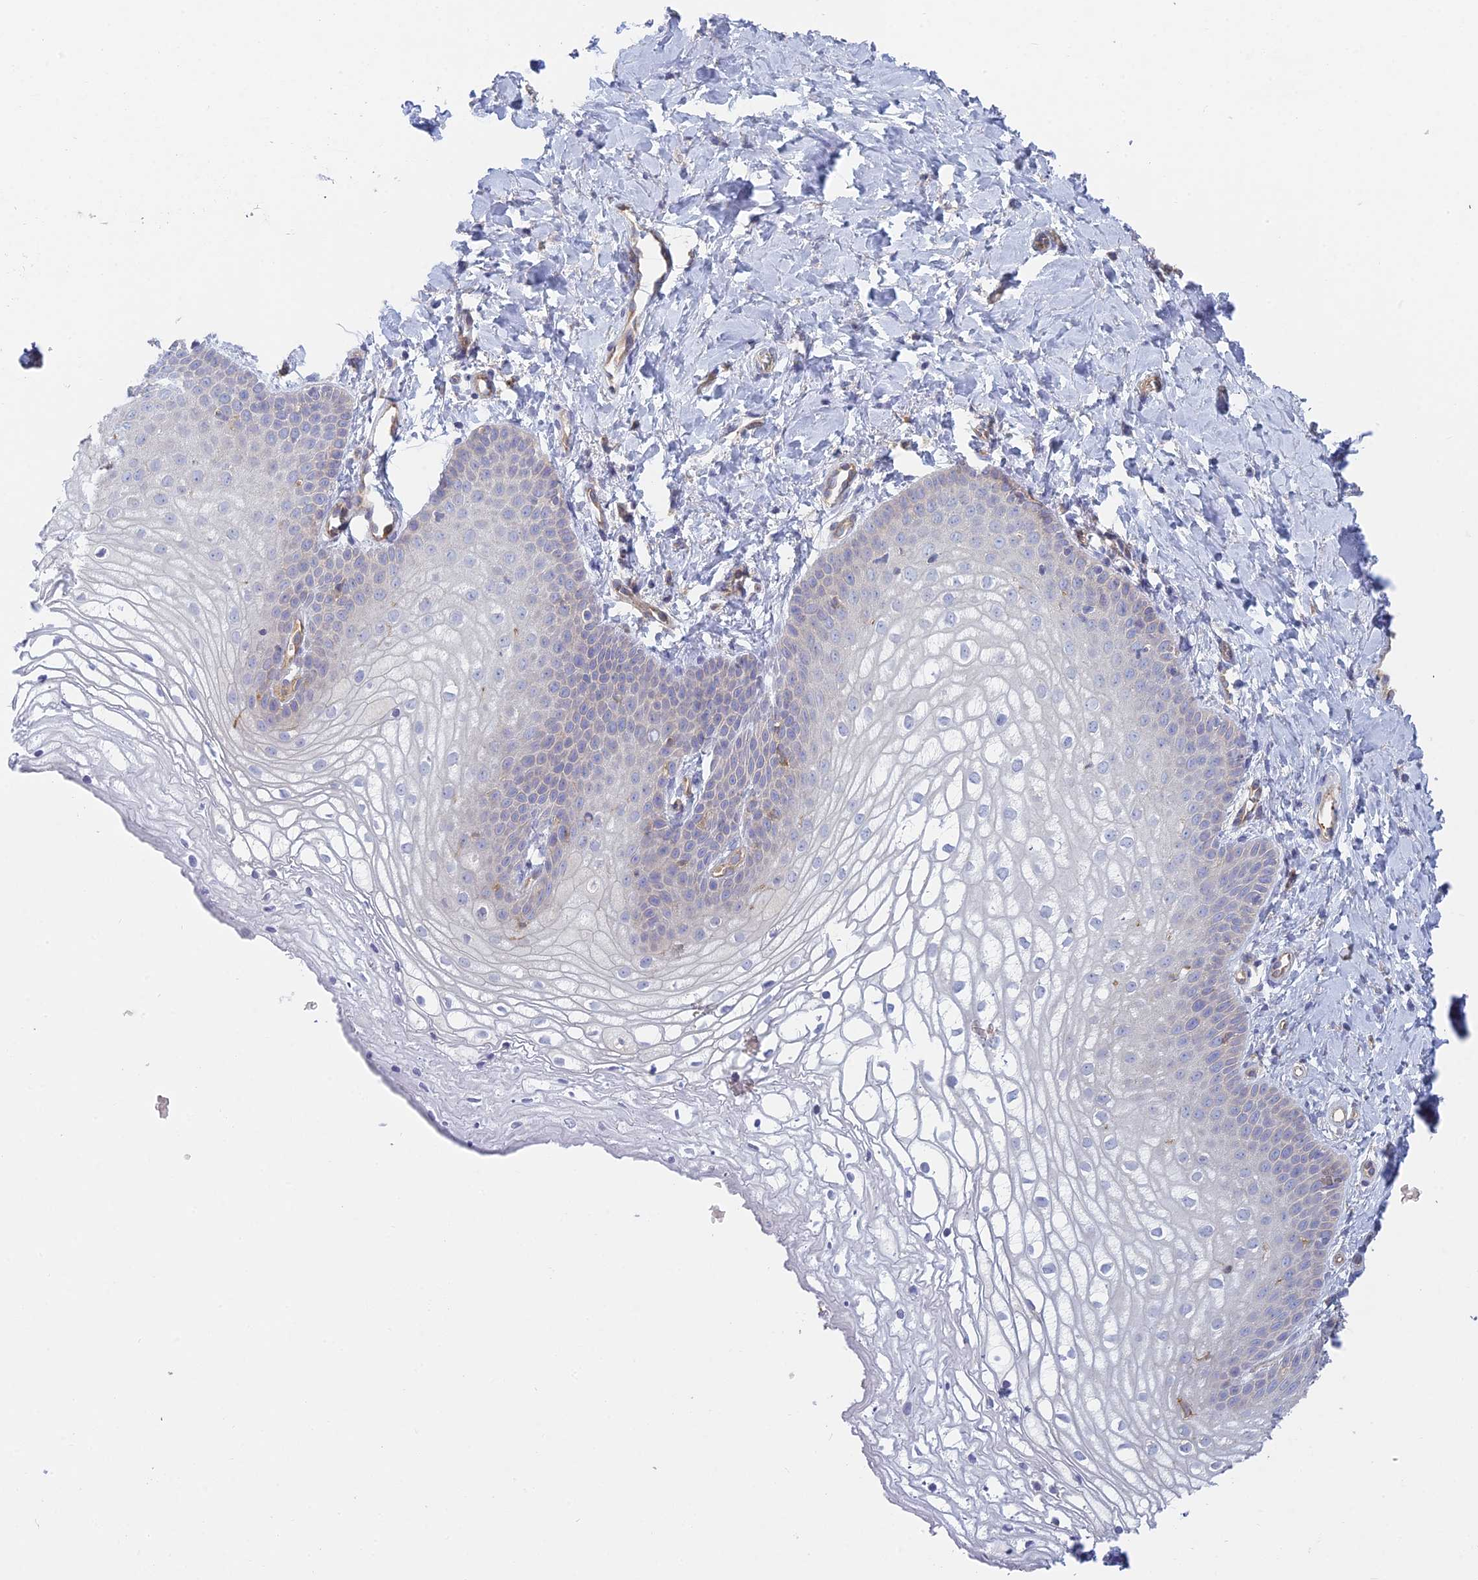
{"staining": {"intensity": "negative", "quantity": "none", "location": "none"}, "tissue": "vagina", "cell_type": "Squamous epithelial cells", "image_type": "normal", "snomed": [{"axis": "morphology", "description": "Normal tissue, NOS"}, {"axis": "topography", "description": "Vagina"}], "caption": "Squamous epithelial cells show no significant protein staining in normal vagina. (Brightfield microscopy of DAB (3,3'-diaminobenzidine) immunohistochemistry at high magnification).", "gene": "STRN4", "patient": {"sex": "female", "age": 68}}